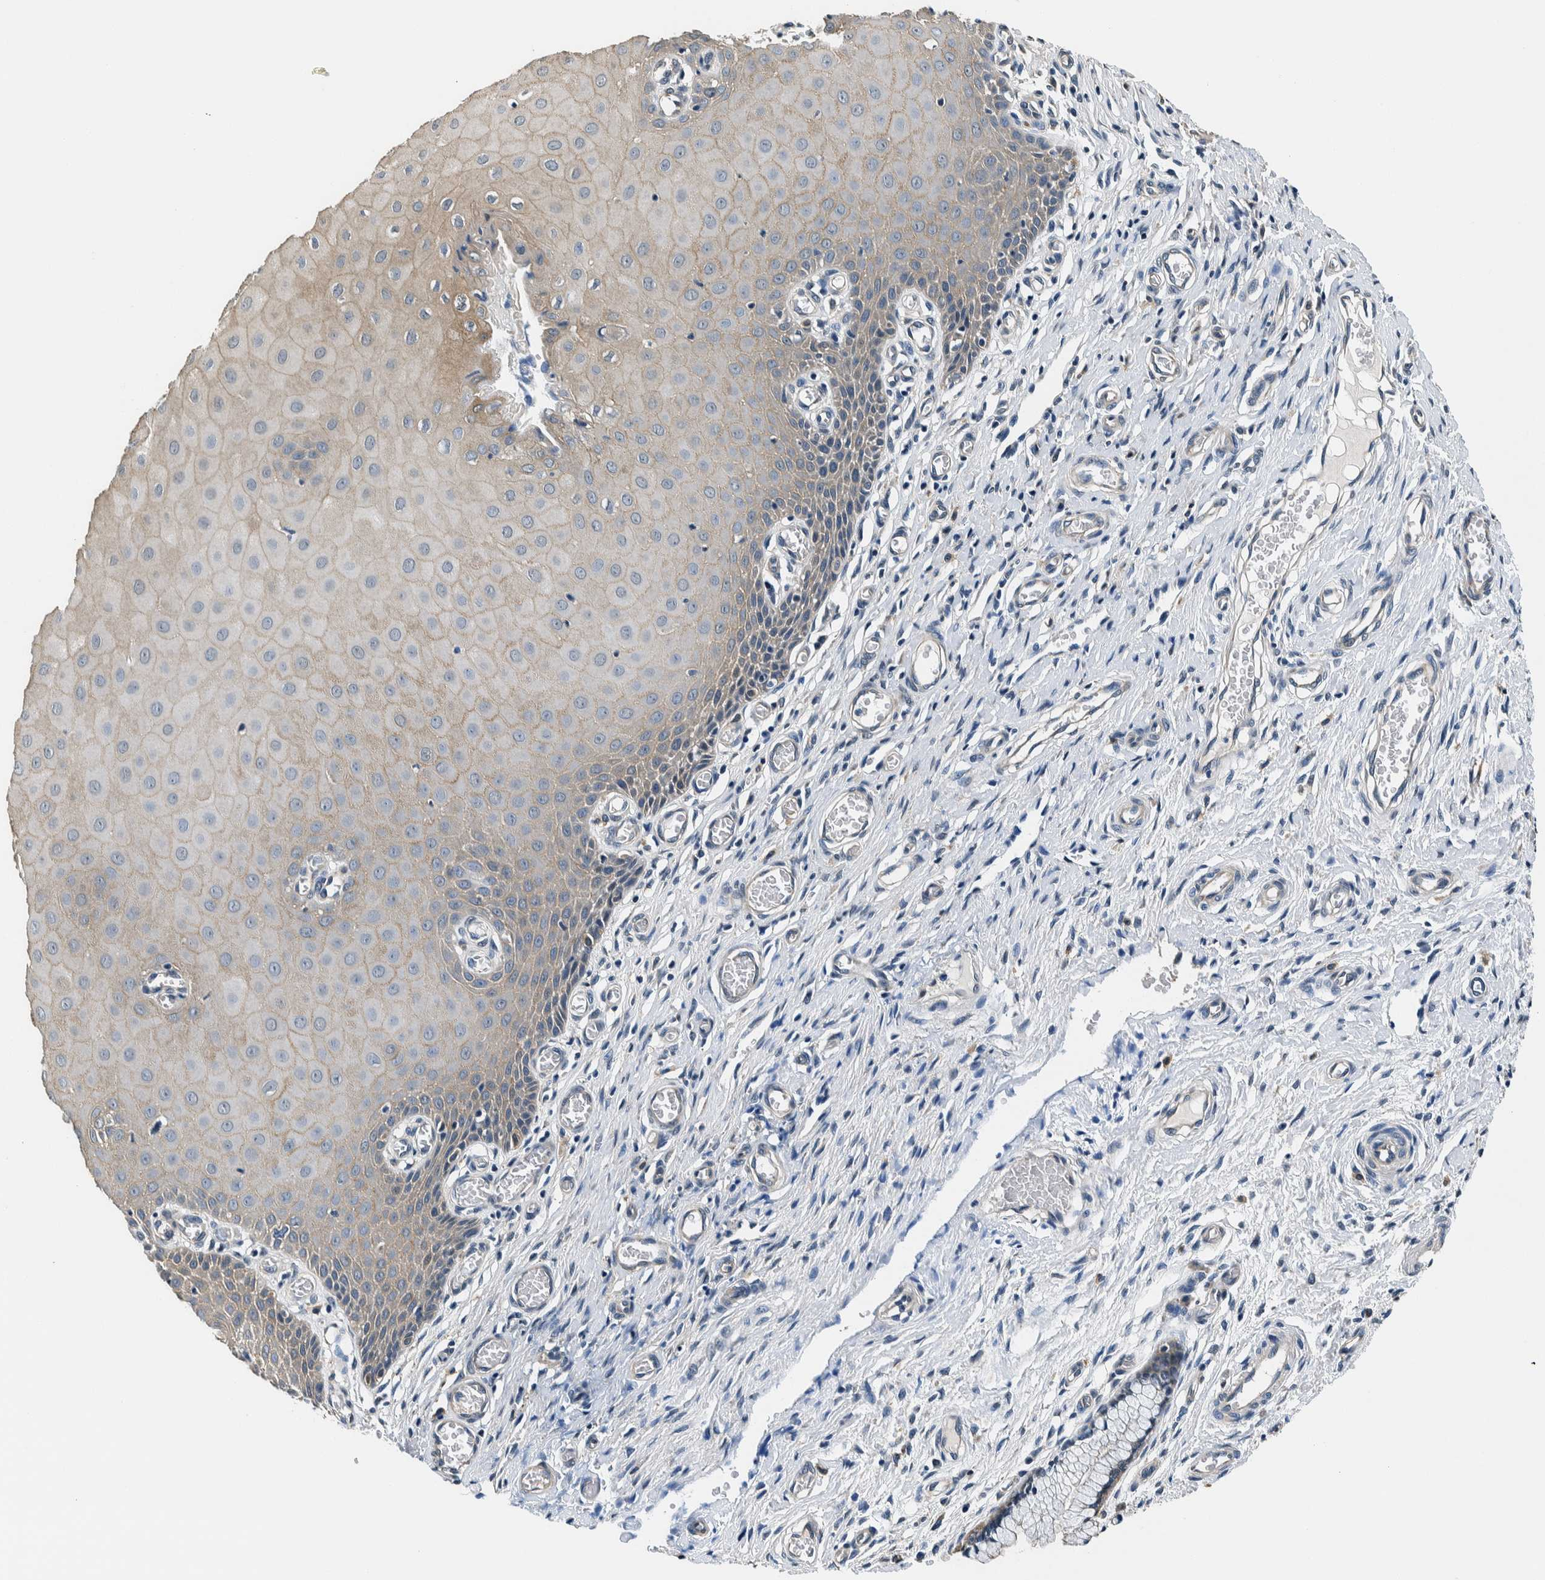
{"staining": {"intensity": "negative", "quantity": "none", "location": "none"}, "tissue": "cervix", "cell_type": "Glandular cells", "image_type": "normal", "snomed": [{"axis": "morphology", "description": "Normal tissue, NOS"}, {"axis": "topography", "description": "Cervix"}], "caption": "The photomicrograph displays no staining of glandular cells in benign cervix. (Stains: DAB immunohistochemistry (IHC) with hematoxylin counter stain, Microscopy: brightfield microscopy at high magnification).", "gene": "NIBAN2", "patient": {"sex": "female", "age": 55}}